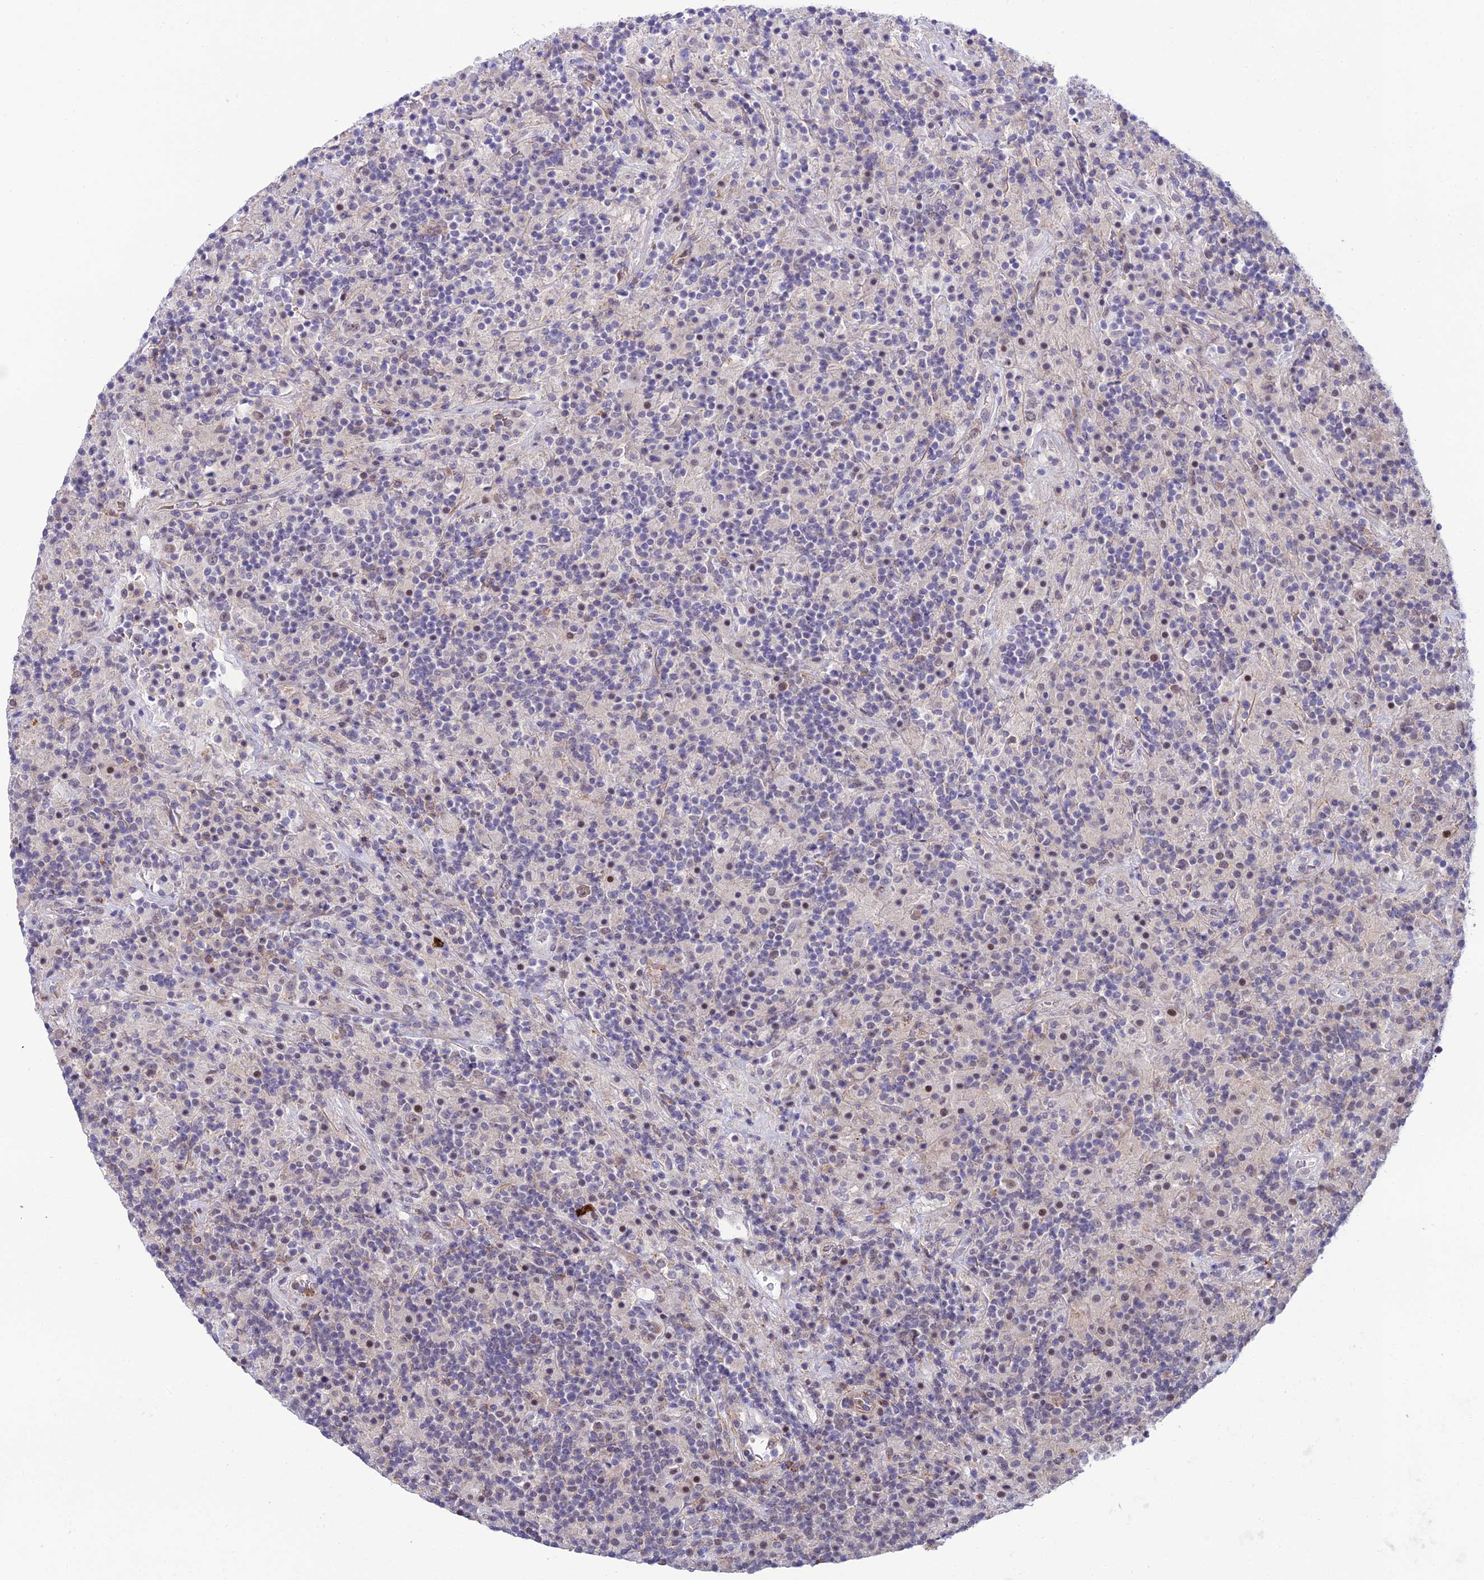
{"staining": {"intensity": "negative", "quantity": "none", "location": "none"}, "tissue": "lymphoma", "cell_type": "Tumor cells", "image_type": "cancer", "snomed": [{"axis": "morphology", "description": "Hodgkin's disease, NOS"}, {"axis": "topography", "description": "Lymph node"}], "caption": "An immunohistochemistry micrograph of lymphoma is shown. There is no staining in tumor cells of lymphoma. (DAB immunohistochemistry (IHC) visualized using brightfield microscopy, high magnification).", "gene": "COL6A6", "patient": {"sex": "male", "age": 70}}